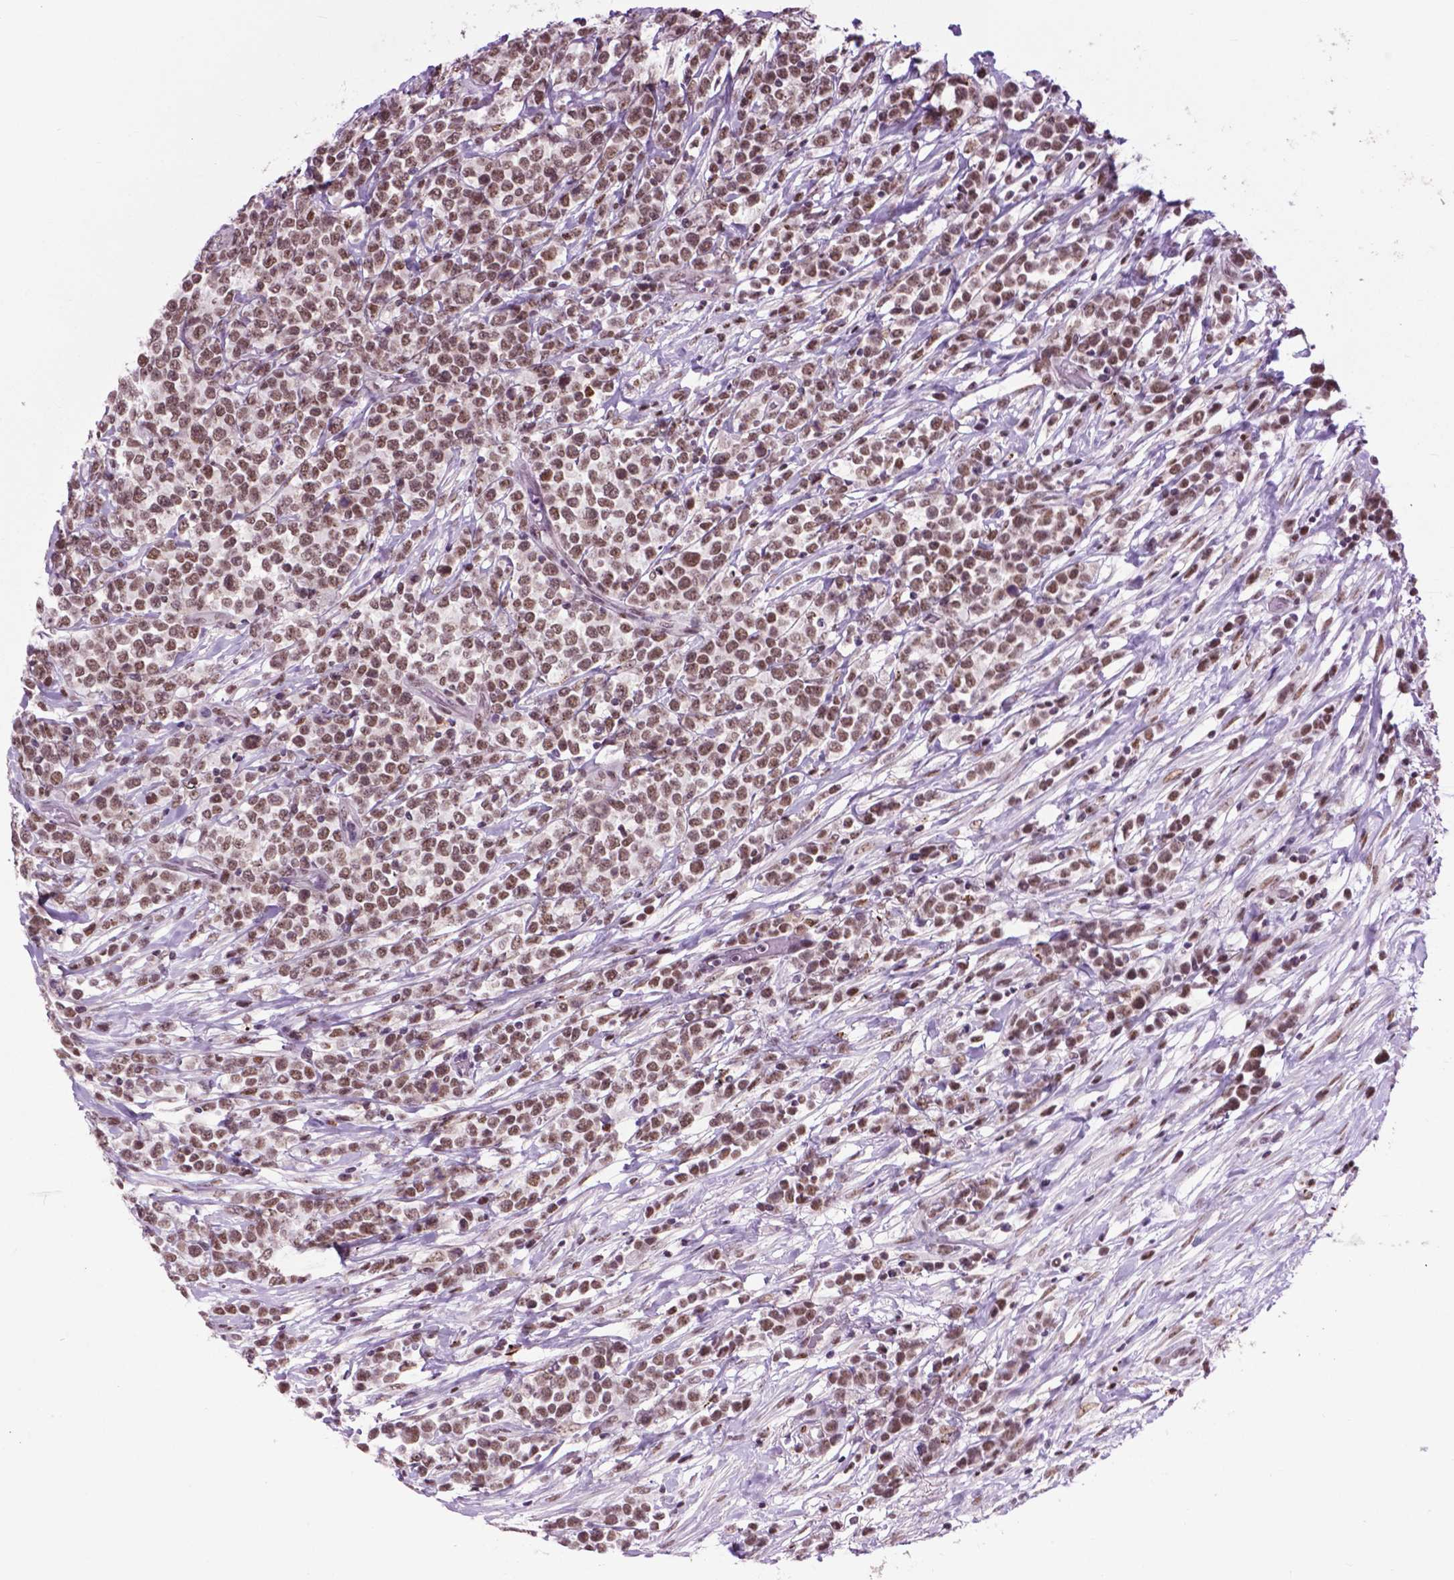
{"staining": {"intensity": "moderate", "quantity": ">75%", "location": "nuclear"}, "tissue": "lymphoma", "cell_type": "Tumor cells", "image_type": "cancer", "snomed": [{"axis": "morphology", "description": "Malignant lymphoma, non-Hodgkin's type, High grade"}, {"axis": "topography", "description": "Soft tissue"}], "caption": "A micrograph showing moderate nuclear expression in about >75% of tumor cells in lymphoma, as visualized by brown immunohistochemical staining.", "gene": "EAF1", "patient": {"sex": "female", "age": 56}}